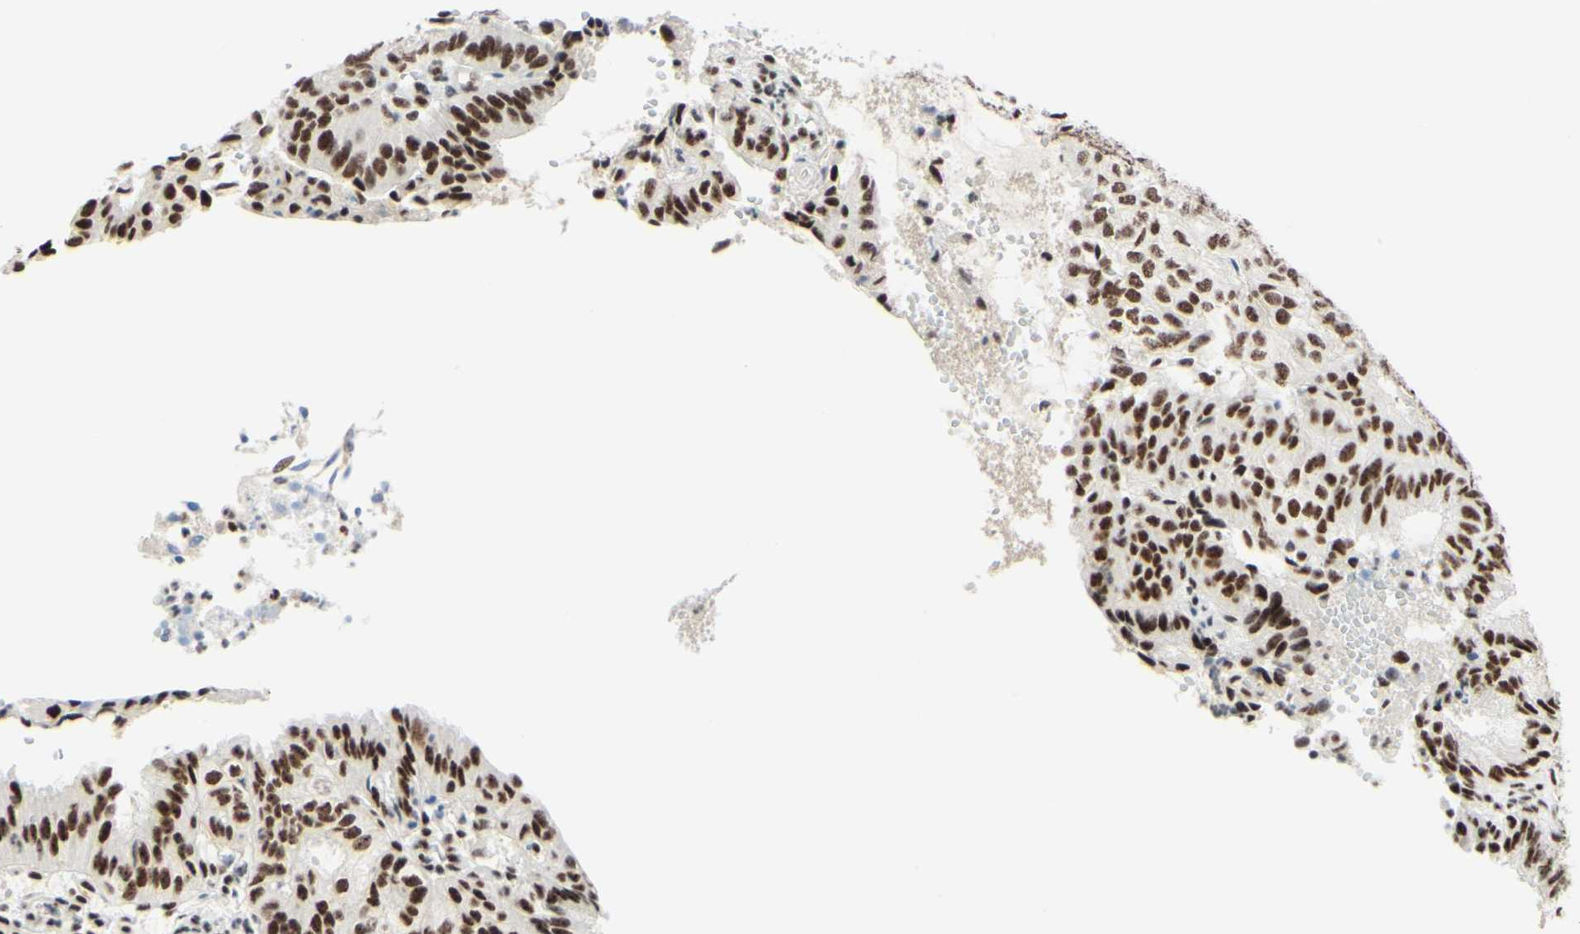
{"staining": {"intensity": "moderate", "quantity": ">75%", "location": "nuclear"}, "tissue": "endometrial cancer", "cell_type": "Tumor cells", "image_type": "cancer", "snomed": [{"axis": "morphology", "description": "Adenocarcinoma, NOS"}, {"axis": "topography", "description": "Uterus"}], "caption": "This histopathology image reveals endometrial adenocarcinoma stained with IHC to label a protein in brown. The nuclear of tumor cells show moderate positivity for the protein. Nuclei are counter-stained blue.", "gene": "WTAP", "patient": {"sex": "female", "age": 60}}